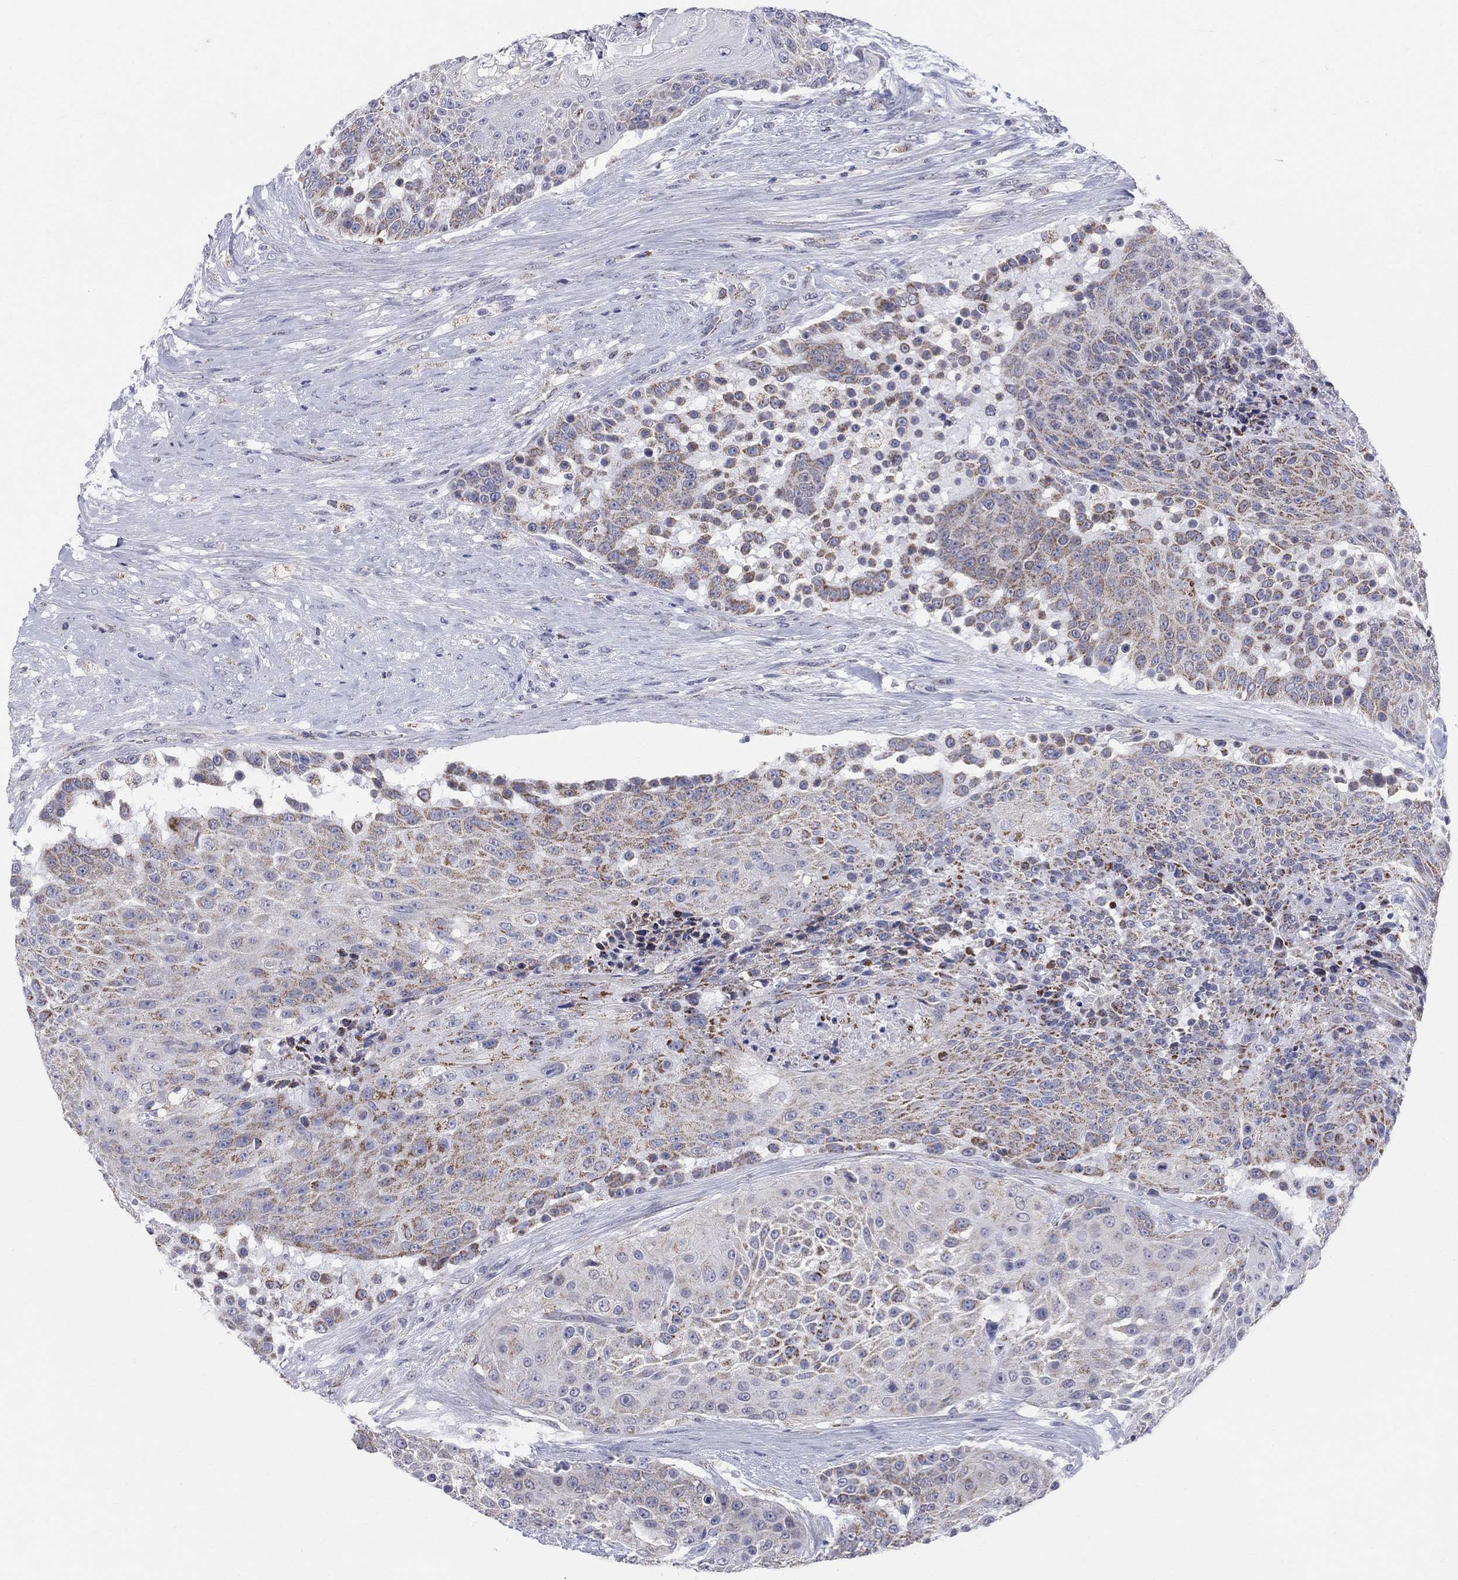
{"staining": {"intensity": "strong", "quantity": "25%-75%", "location": "cytoplasmic/membranous"}, "tissue": "urothelial cancer", "cell_type": "Tumor cells", "image_type": "cancer", "snomed": [{"axis": "morphology", "description": "Urothelial carcinoma, High grade"}, {"axis": "topography", "description": "Urinary bladder"}], "caption": "Human urothelial cancer stained for a protein (brown) exhibits strong cytoplasmic/membranous positive staining in approximately 25%-75% of tumor cells.", "gene": "KISS1R", "patient": {"sex": "female", "age": 63}}